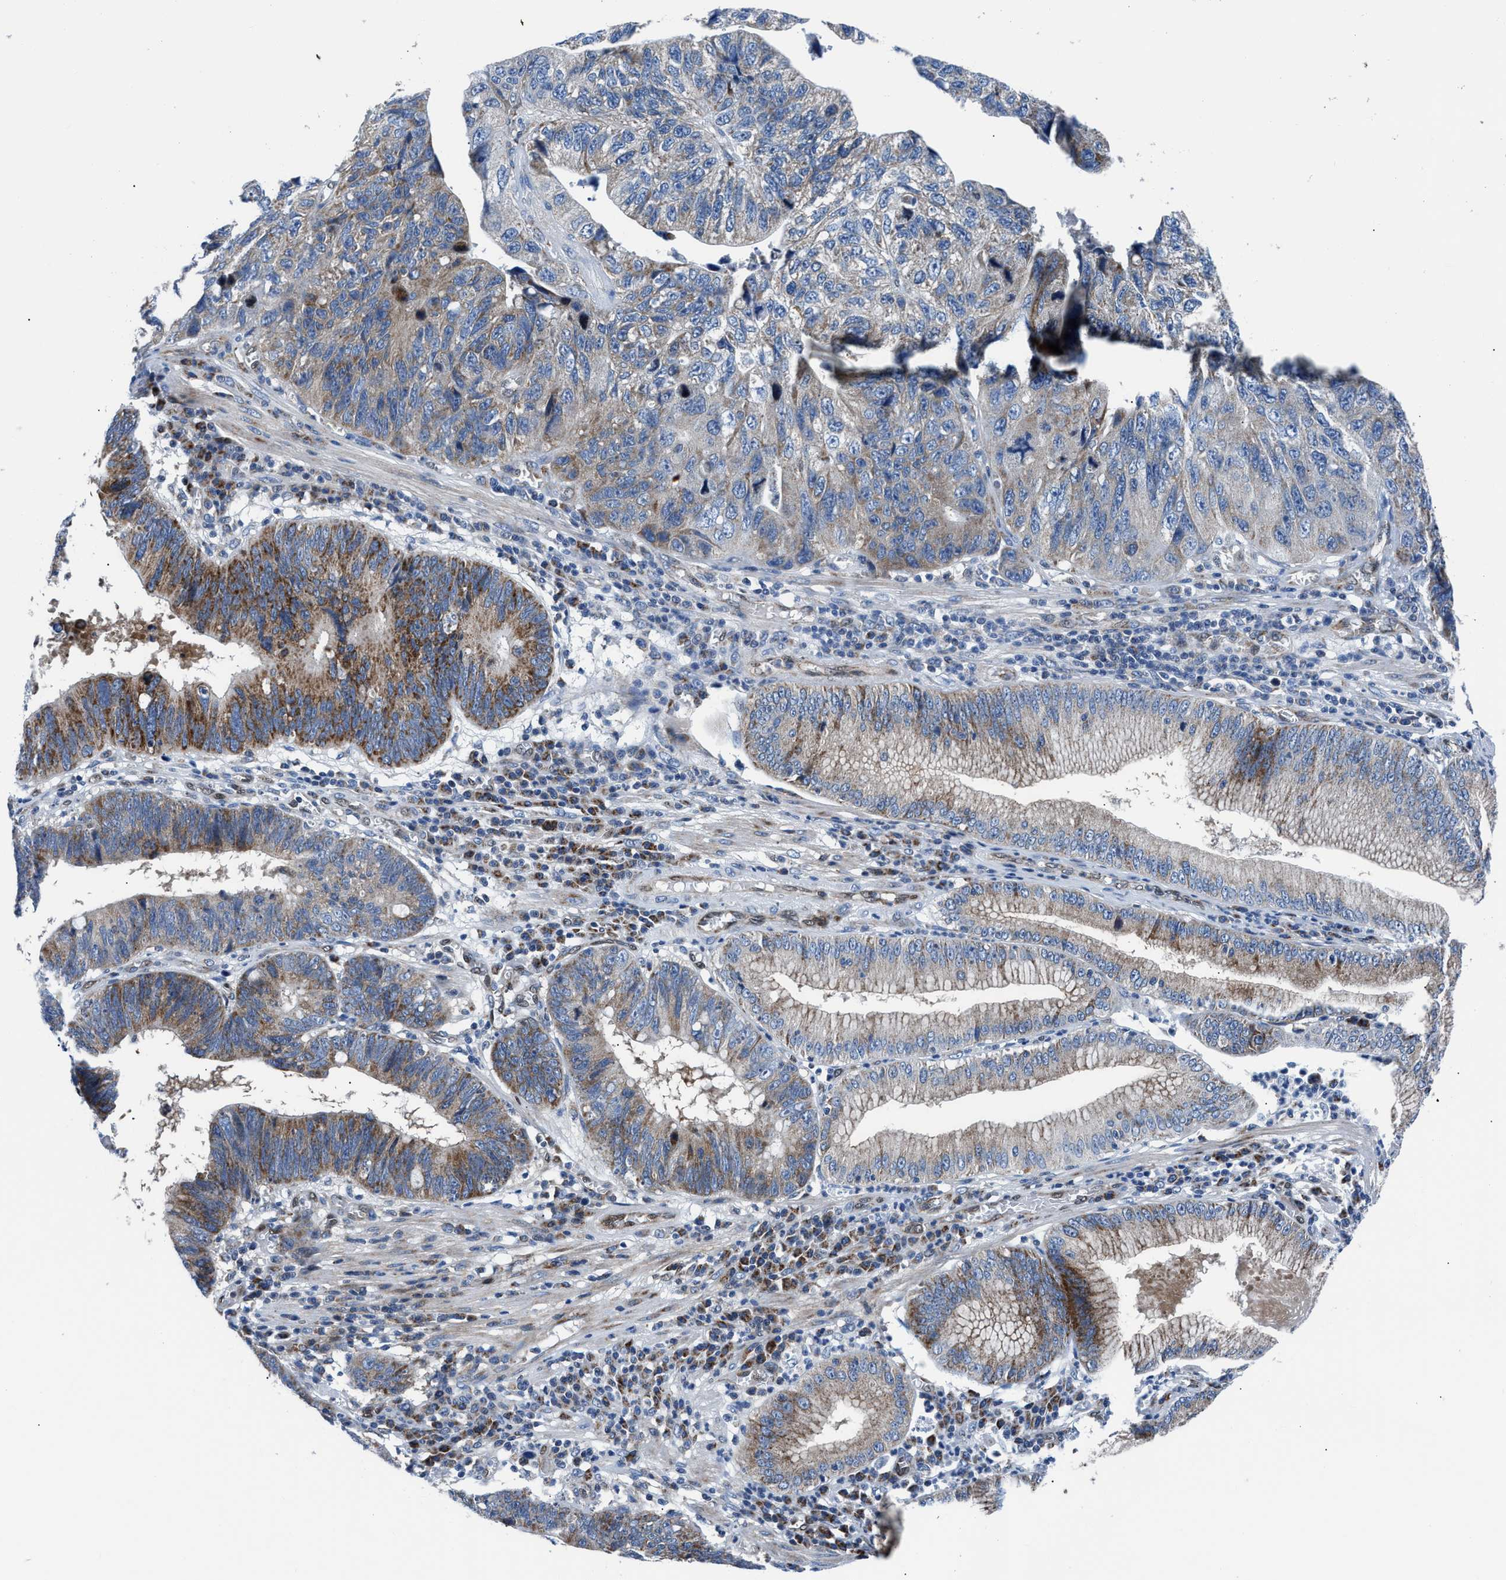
{"staining": {"intensity": "moderate", "quantity": "25%-75%", "location": "cytoplasmic/membranous"}, "tissue": "stomach cancer", "cell_type": "Tumor cells", "image_type": "cancer", "snomed": [{"axis": "morphology", "description": "Adenocarcinoma, NOS"}, {"axis": "topography", "description": "Stomach"}], "caption": "Adenocarcinoma (stomach) stained for a protein (brown) shows moderate cytoplasmic/membranous positive staining in approximately 25%-75% of tumor cells.", "gene": "LMO2", "patient": {"sex": "male", "age": 59}}